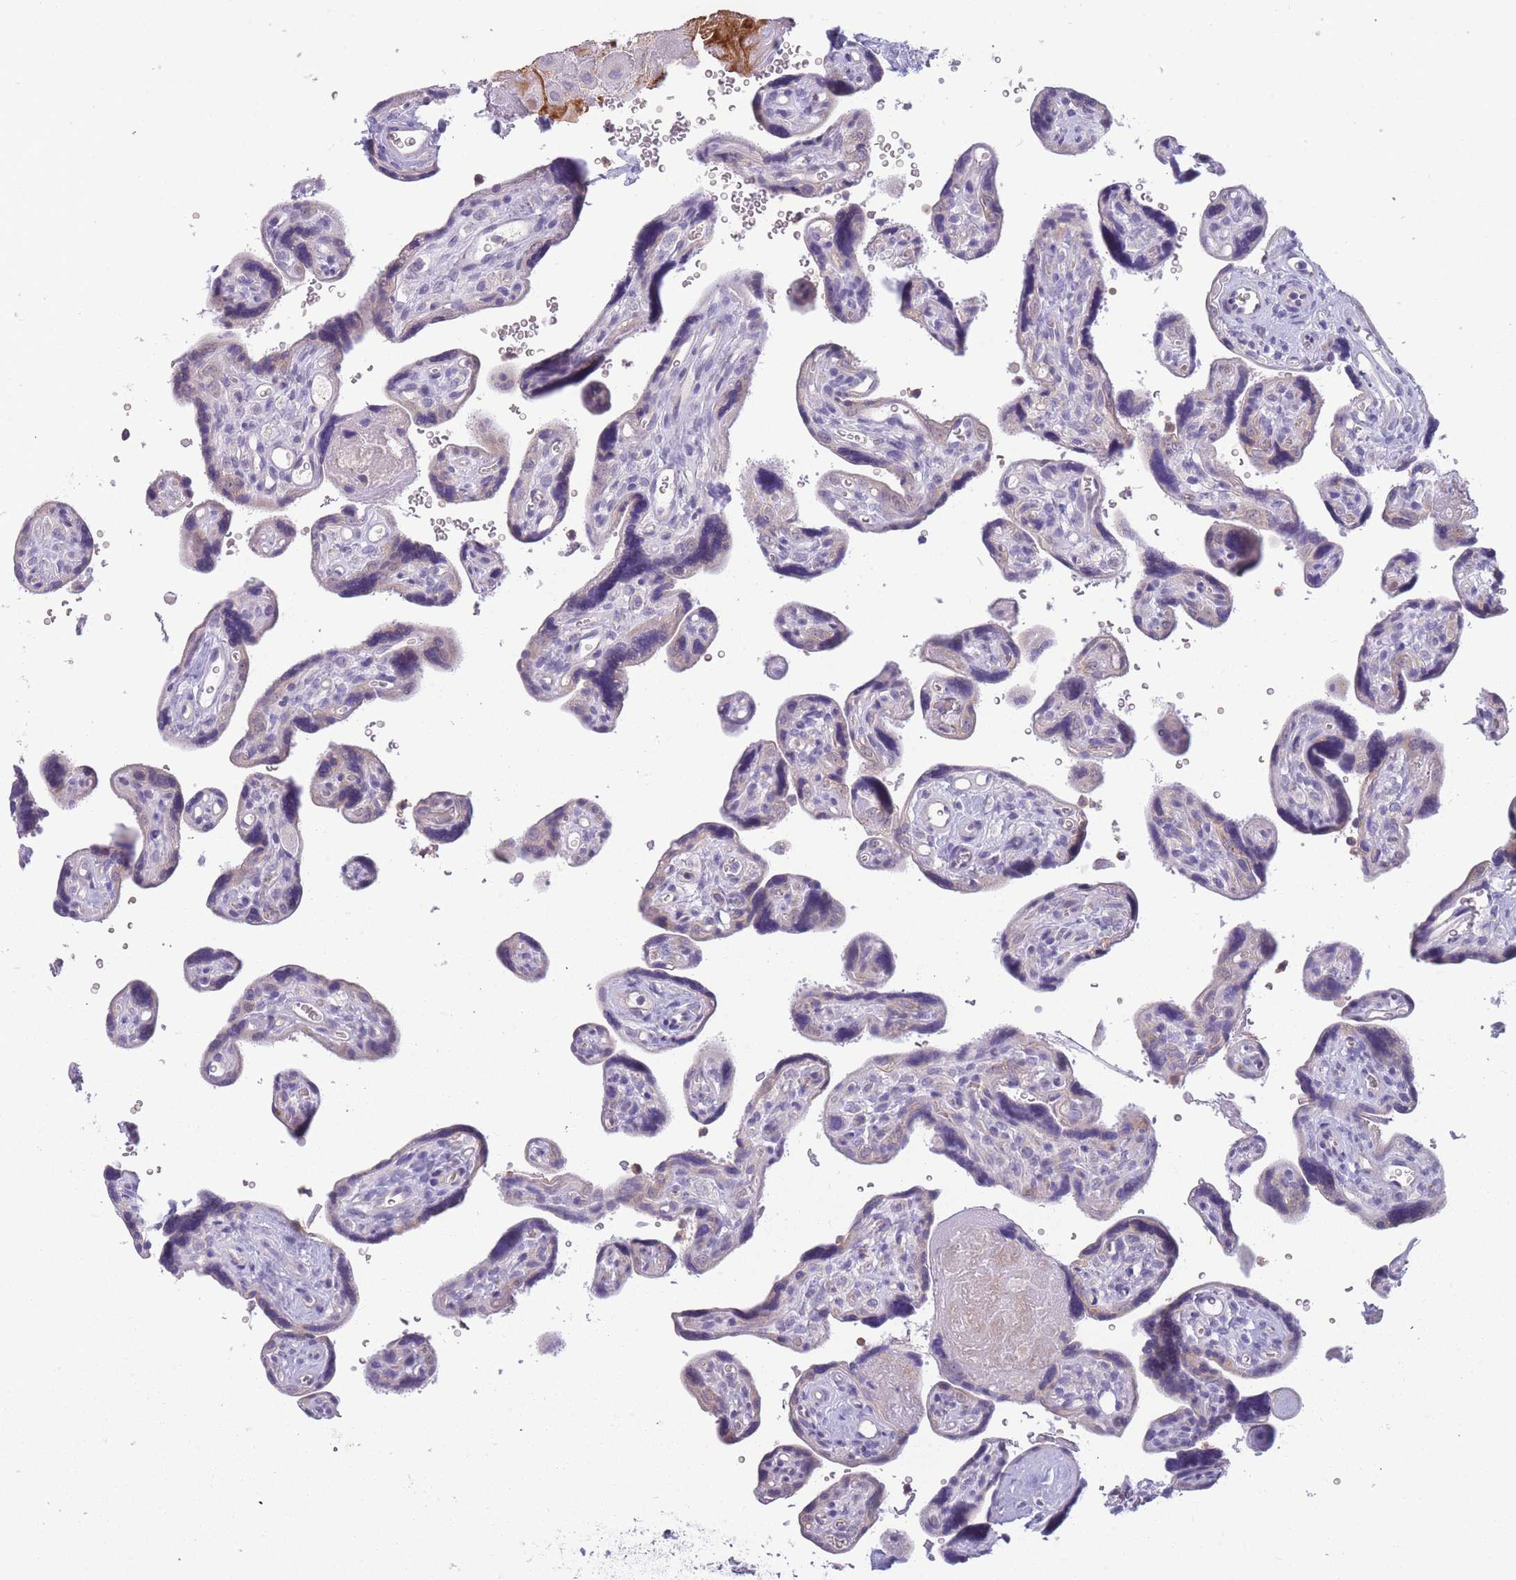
{"staining": {"intensity": "moderate", "quantity": "25%-75%", "location": "cytoplasmic/membranous"}, "tissue": "placenta", "cell_type": "Decidual cells", "image_type": "normal", "snomed": [{"axis": "morphology", "description": "Normal tissue, NOS"}, {"axis": "topography", "description": "Placenta"}], "caption": "Placenta stained with a brown dye displays moderate cytoplasmic/membranous positive staining in about 25%-75% of decidual cells.", "gene": "NDUFAF6", "patient": {"sex": "female", "age": 39}}